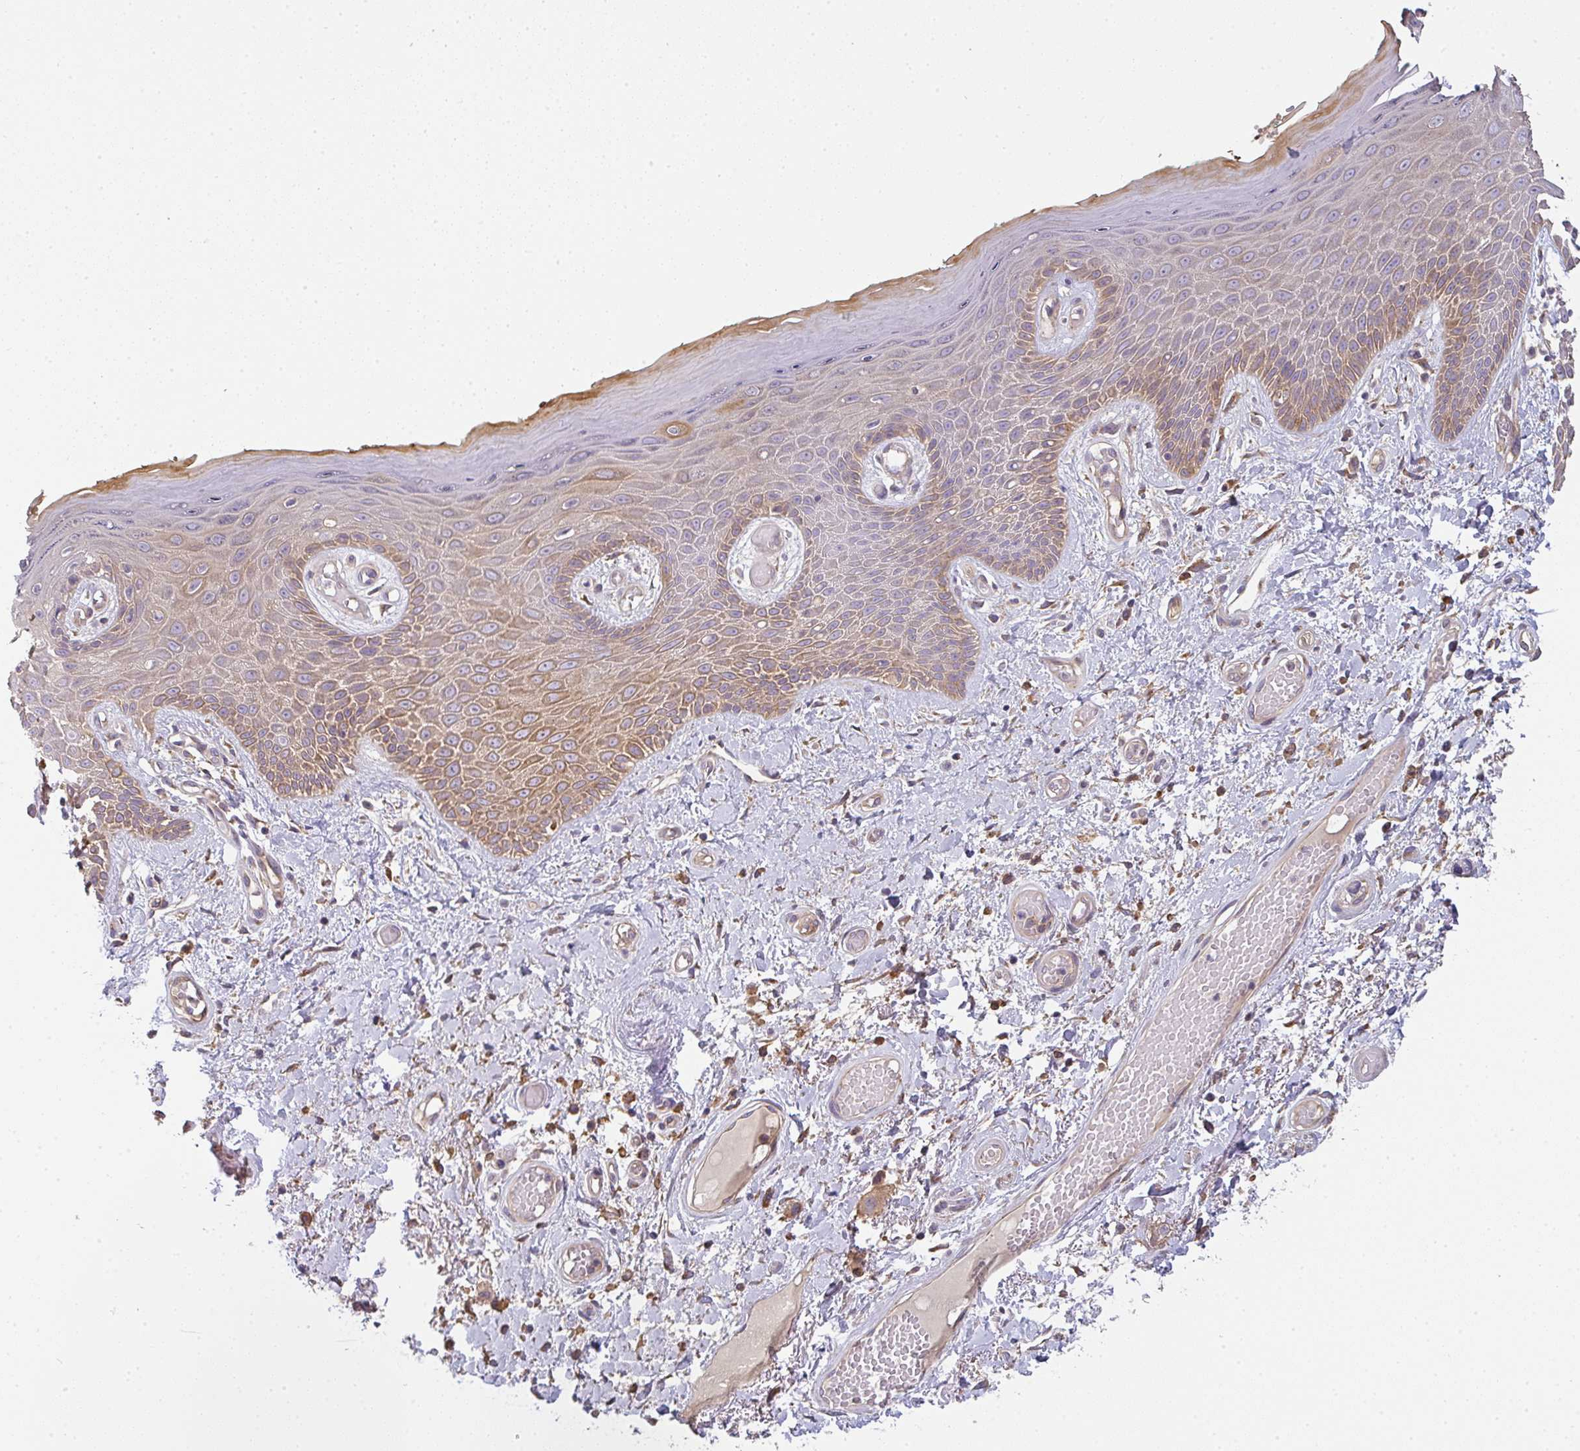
{"staining": {"intensity": "moderate", "quantity": "25%-75%", "location": "cytoplasmic/membranous"}, "tissue": "skin", "cell_type": "Epidermal cells", "image_type": "normal", "snomed": [{"axis": "morphology", "description": "Normal tissue, NOS"}, {"axis": "topography", "description": "Anal"}, {"axis": "topography", "description": "Peripheral nerve tissue"}], "caption": "Protein staining of benign skin exhibits moderate cytoplasmic/membranous expression in approximately 25%-75% of epidermal cells.", "gene": "SNX5", "patient": {"sex": "male", "age": 78}}